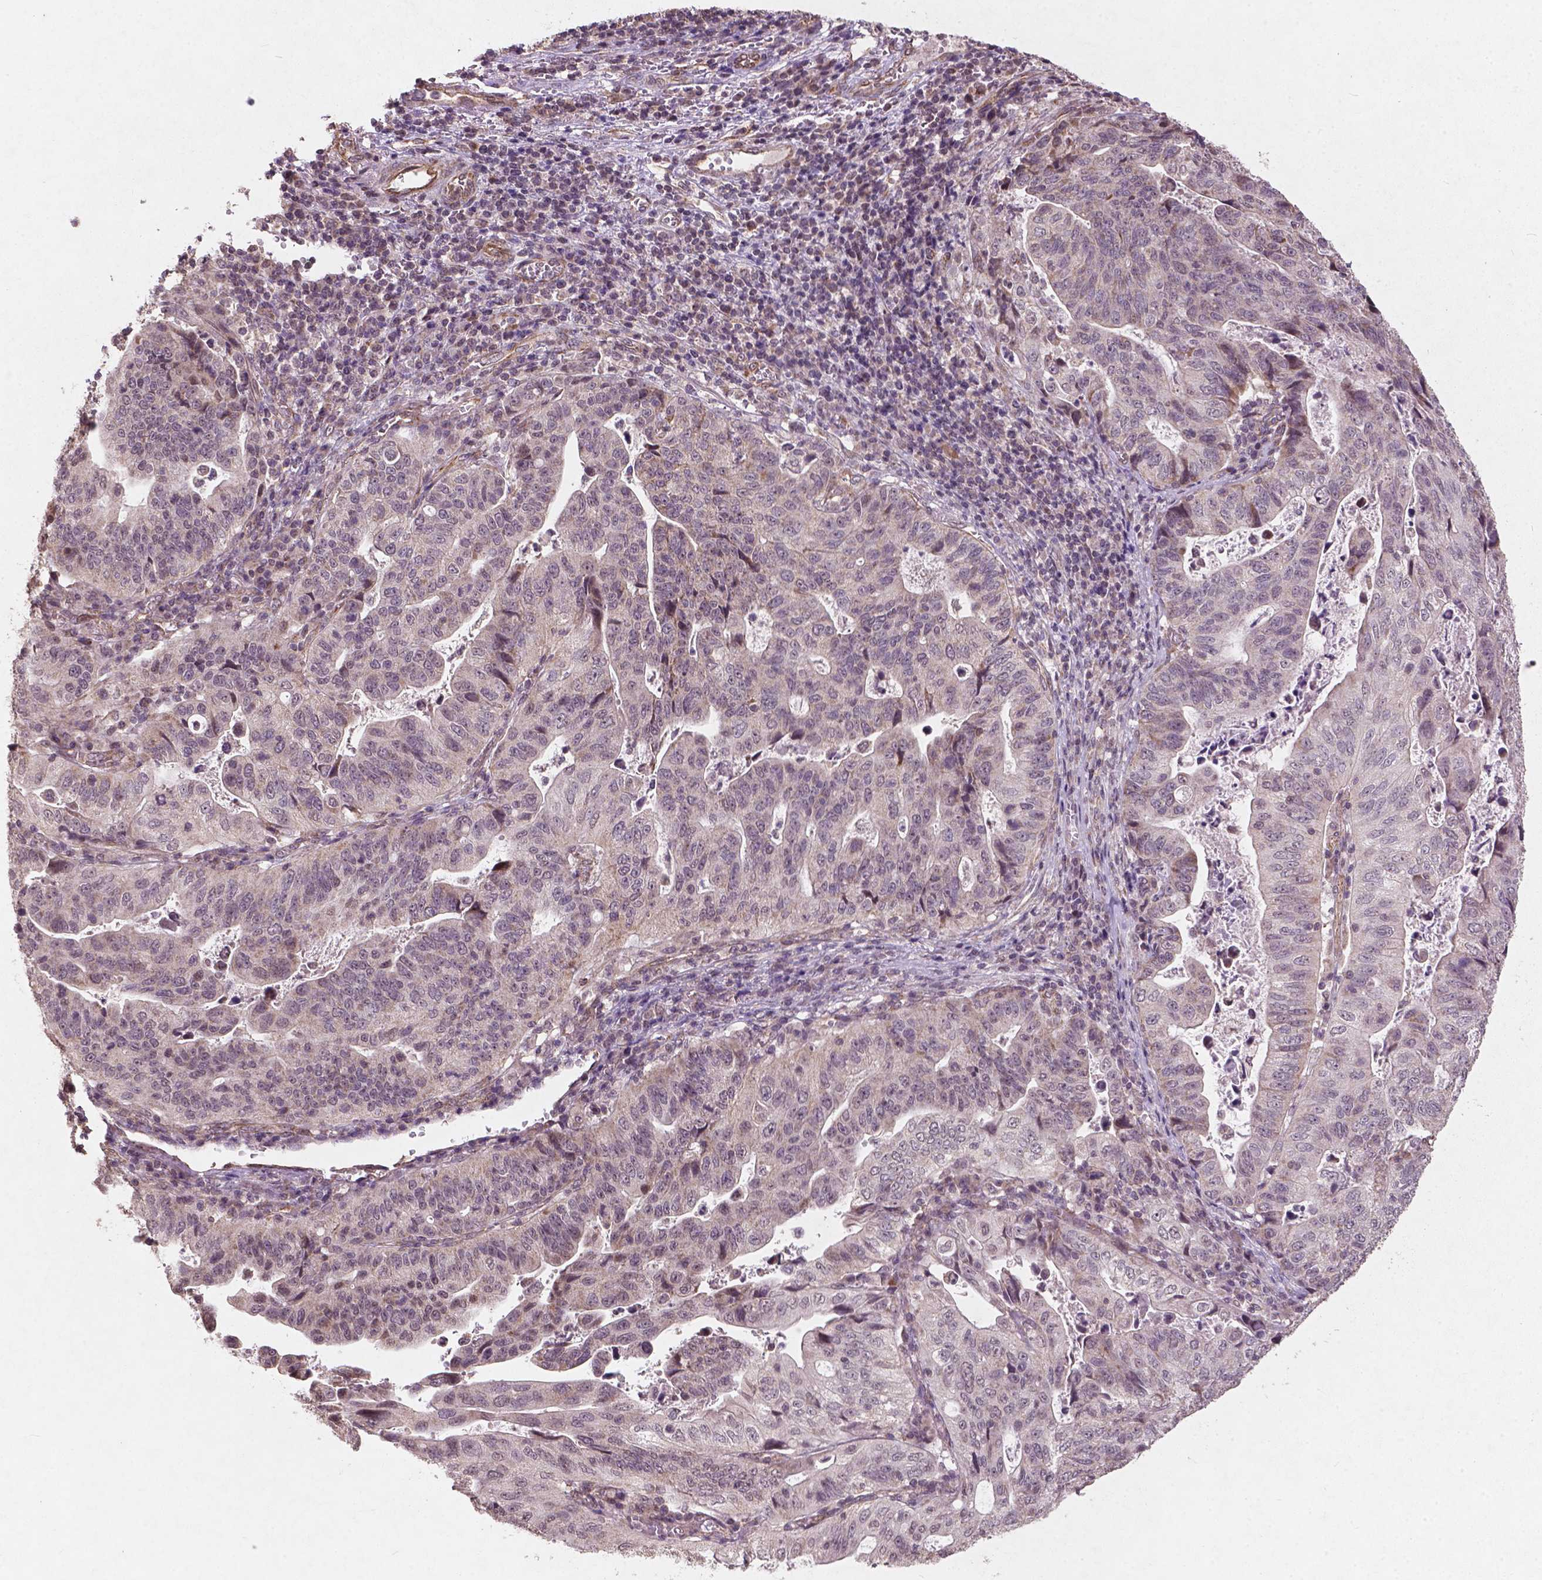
{"staining": {"intensity": "negative", "quantity": "none", "location": "none"}, "tissue": "stomach cancer", "cell_type": "Tumor cells", "image_type": "cancer", "snomed": [{"axis": "morphology", "description": "Adenocarcinoma, NOS"}, {"axis": "topography", "description": "Stomach, upper"}], "caption": "Immunohistochemical staining of human stomach adenocarcinoma exhibits no significant staining in tumor cells.", "gene": "SMAD2", "patient": {"sex": "female", "age": 67}}